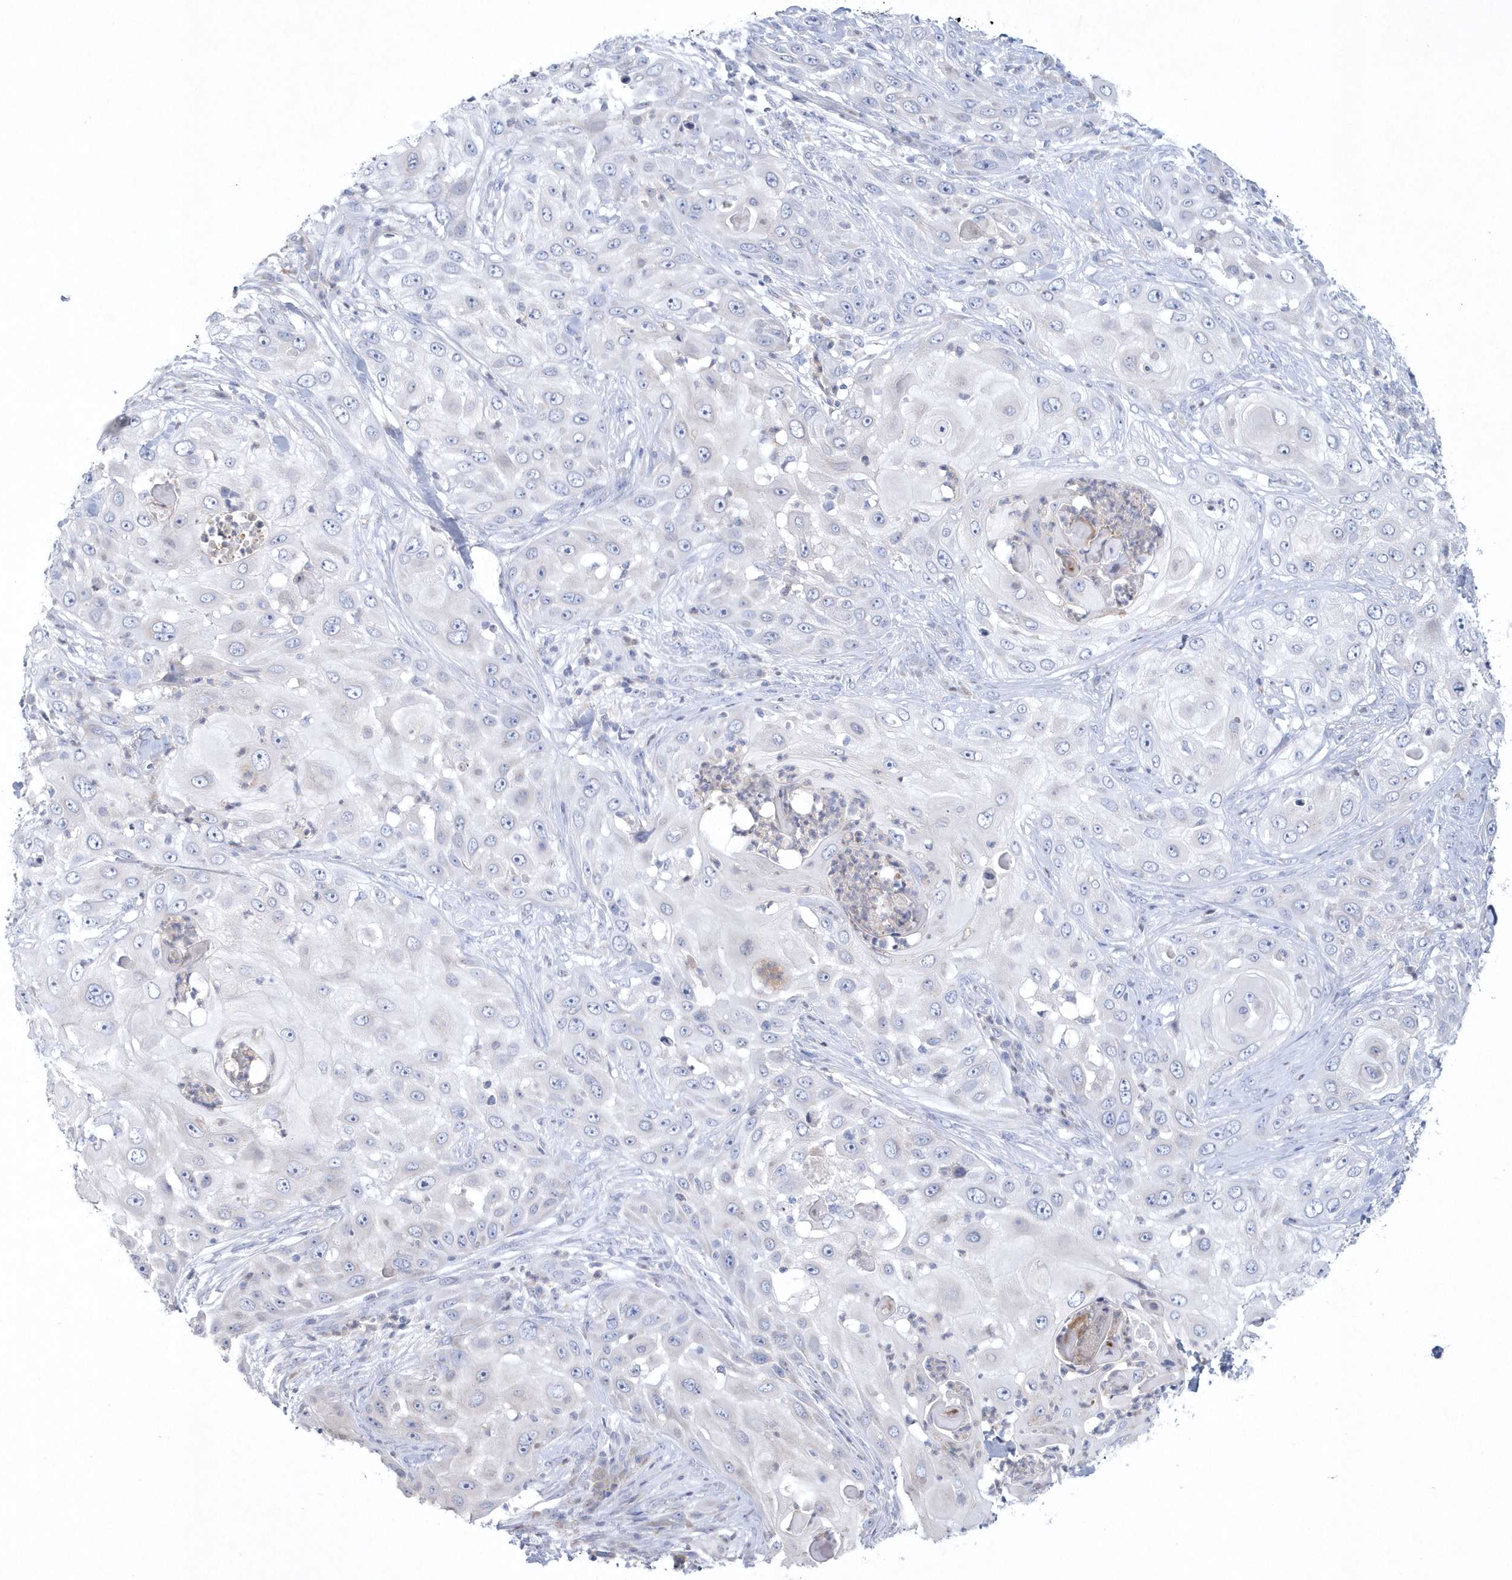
{"staining": {"intensity": "negative", "quantity": "none", "location": "none"}, "tissue": "skin cancer", "cell_type": "Tumor cells", "image_type": "cancer", "snomed": [{"axis": "morphology", "description": "Squamous cell carcinoma, NOS"}, {"axis": "topography", "description": "Skin"}], "caption": "DAB immunohistochemical staining of human skin cancer demonstrates no significant positivity in tumor cells.", "gene": "NIPAL1", "patient": {"sex": "female", "age": 44}}